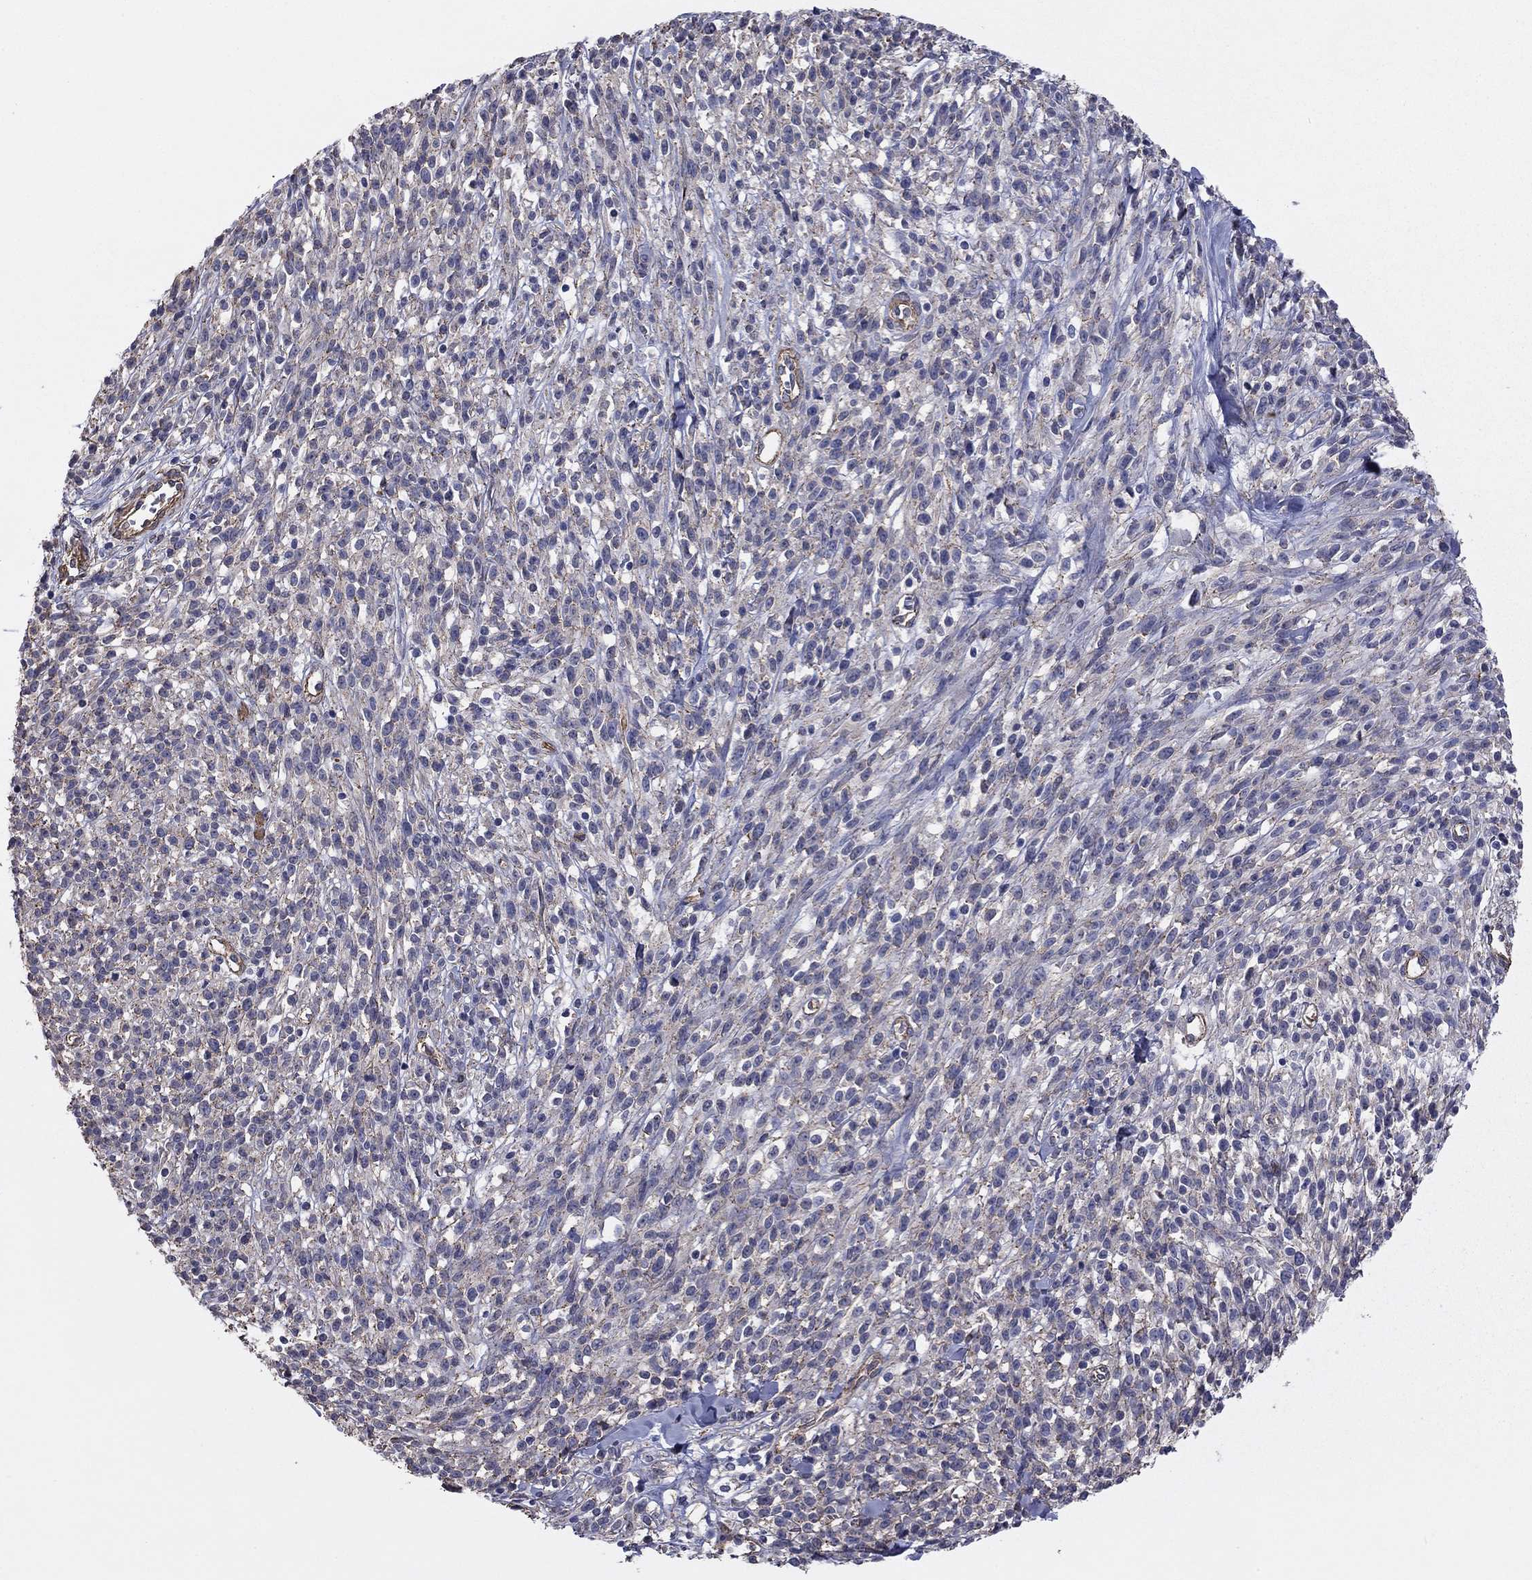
{"staining": {"intensity": "negative", "quantity": "none", "location": "none"}, "tissue": "melanoma", "cell_type": "Tumor cells", "image_type": "cancer", "snomed": [{"axis": "morphology", "description": "Malignant melanoma, NOS"}, {"axis": "topography", "description": "Skin"}, {"axis": "topography", "description": "Skin of trunk"}], "caption": "Immunohistochemical staining of human malignant melanoma displays no significant expression in tumor cells.", "gene": "TCHH", "patient": {"sex": "male", "age": 74}}